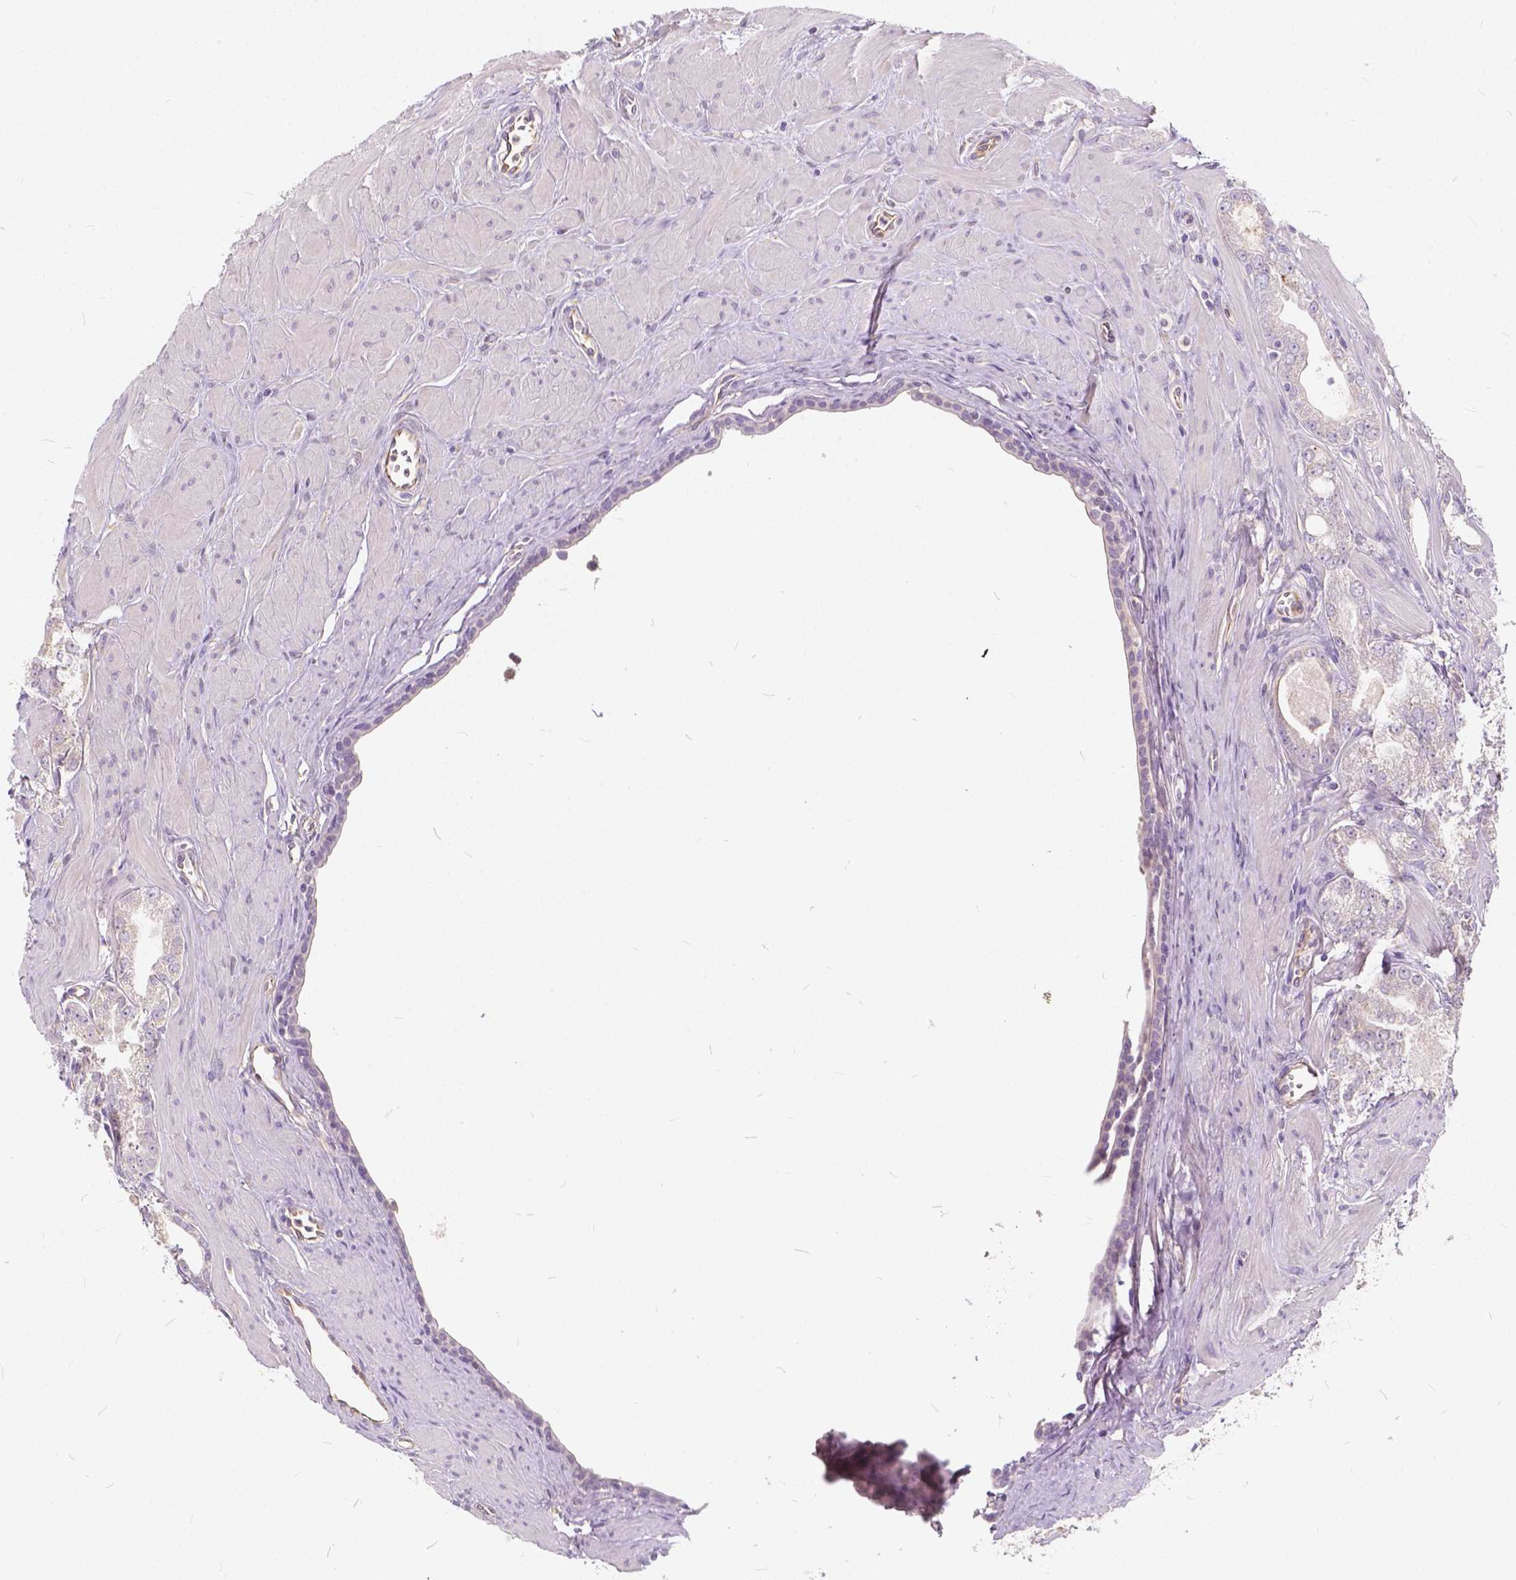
{"staining": {"intensity": "negative", "quantity": "none", "location": "none"}, "tissue": "prostate cancer", "cell_type": "Tumor cells", "image_type": "cancer", "snomed": [{"axis": "morphology", "description": "Adenocarcinoma, NOS"}, {"axis": "topography", "description": "Prostate"}], "caption": "The photomicrograph shows no significant staining in tumor cells of adenocarcinoma (prostate). (Stains: DAB immunohistochemistry with hematoxylin counter stain, Microscopy: brightfield microscopy at high magnification).", "gene": "KIAA0513", "patient": {"sex": "male", "age": 71}}